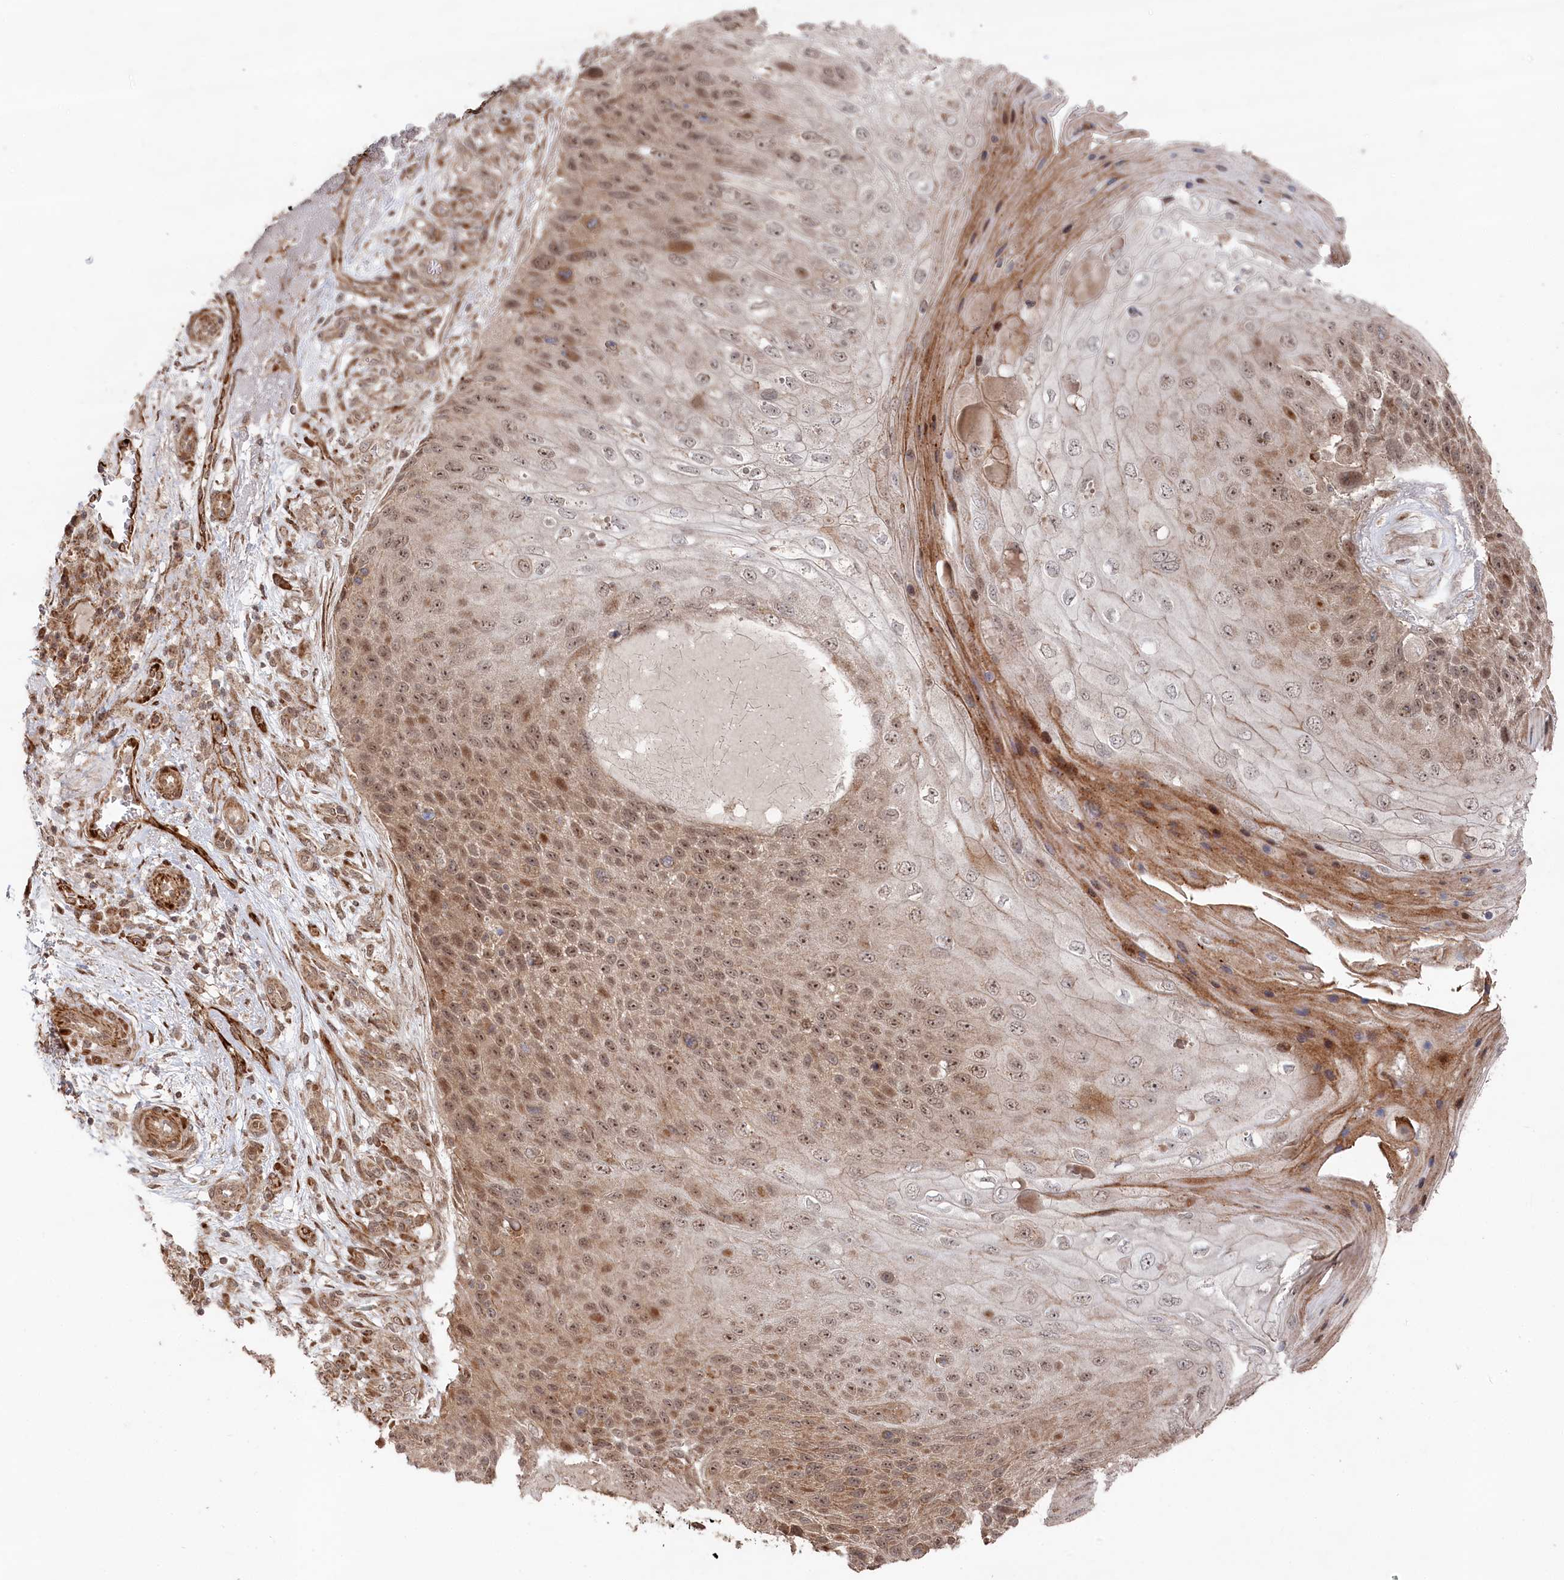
{"staining": {"intensity": "moderate", "quantity": ">75%", "location": "cytoplasmic/membranous,nuclear"}, "tissue": "skin cancer", "cell_type": "Tumor cells", "image_type": "cancer", "snomed": [{"axis": "morphology", "description": "Squamous cell carcinoma, NOS"}, {"axis": "topography", "description": "Skin"}], "caption": "Protein analysis of skin cancer tissue displays moderate cytoplasmic/membranous and nuclear positivity in approximately >75% of tumor cells.", "gene": "POLR3A", "patient": {"sex": "female", "age": 88}}